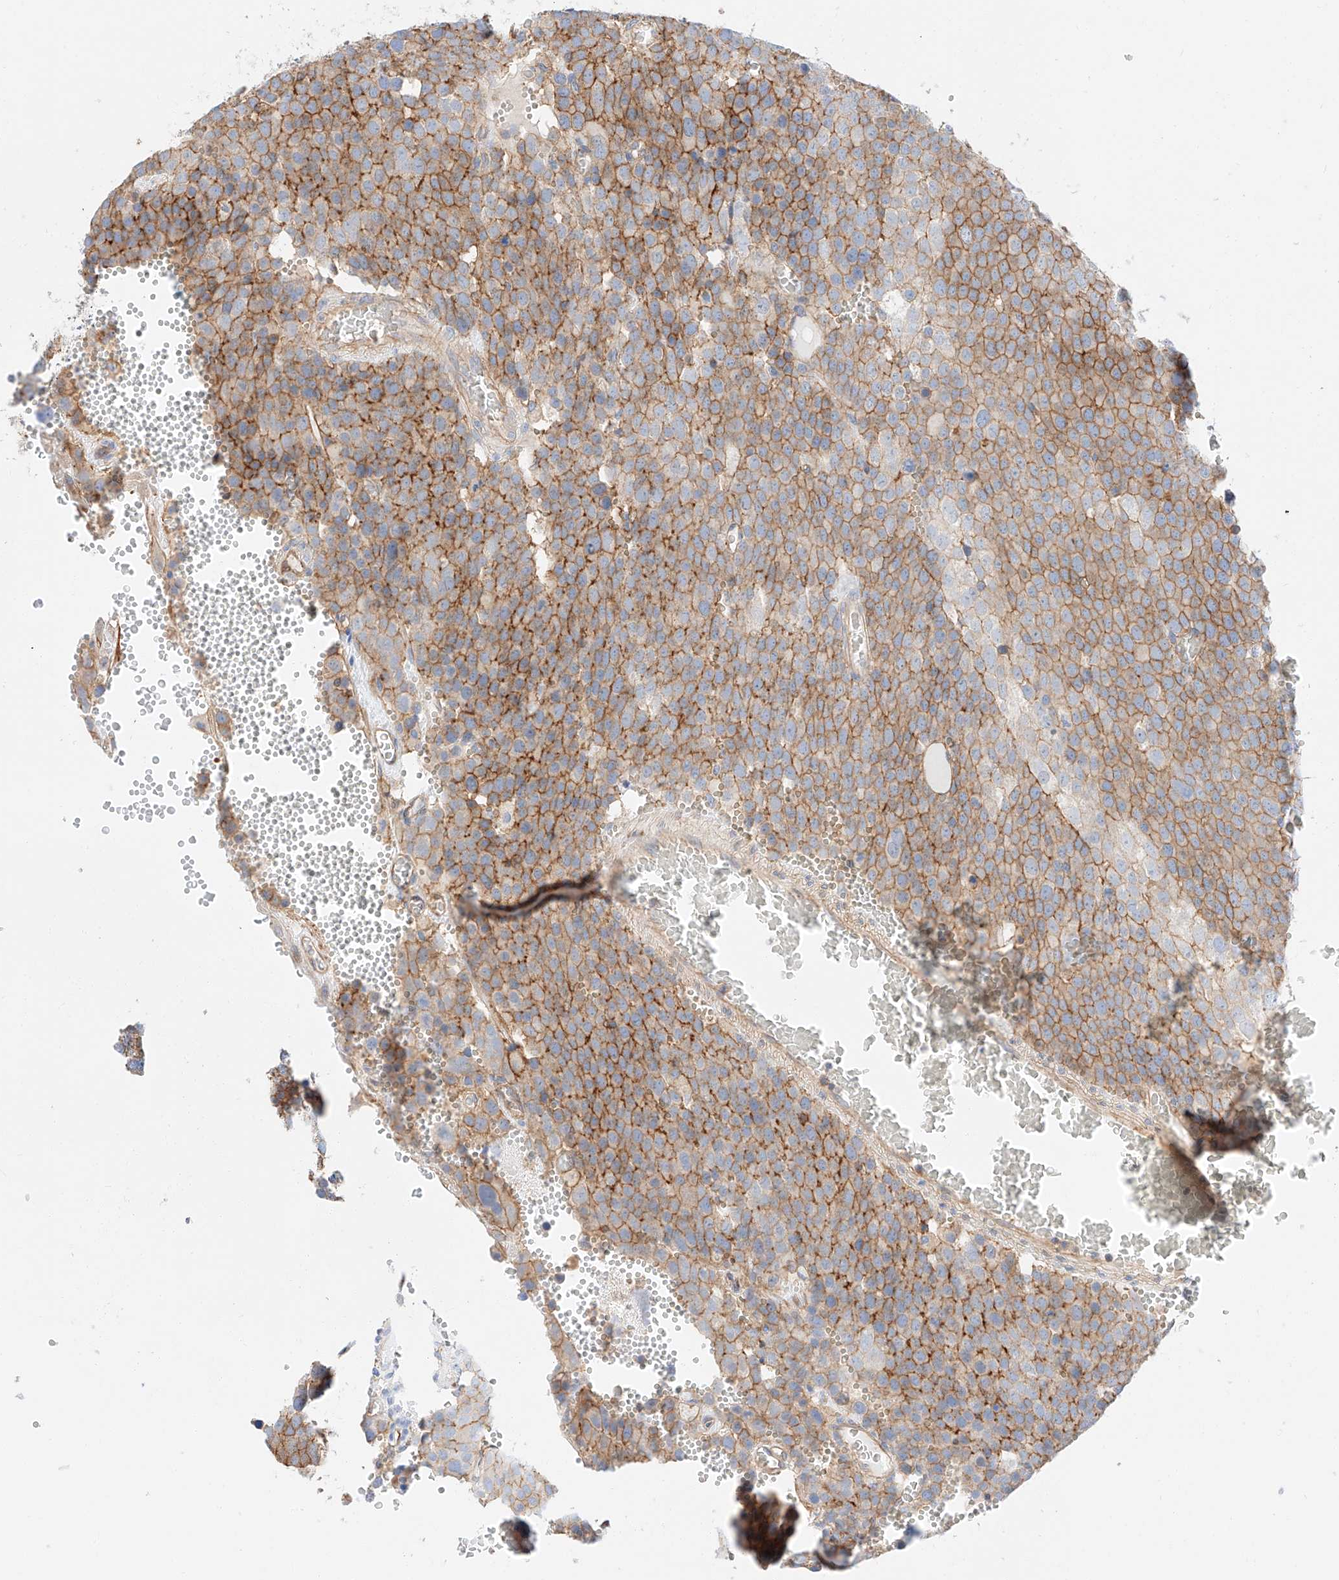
{"staining": {"intensity": "moderate", "quantity": ">75%", "location": "cytoplasmic/membranous"}, "tissue": "testis cancer", "cell_type": "Tumor cells", "image_type": "cancer", "snomed": [{"axis": "morphology", "description": "Seminoma, NOS"}, {"axis": "topography", "description": "Testis"}], "caption": "Immunohistochemistry (IHC) (DAB) staining of seminoma (testis) reveals moderate cytoplasmic/membranous protein expression in approximately >75% of tumor cells.", "gene": "HAUS4", "patient": {"sex": "male", "age": 71}}